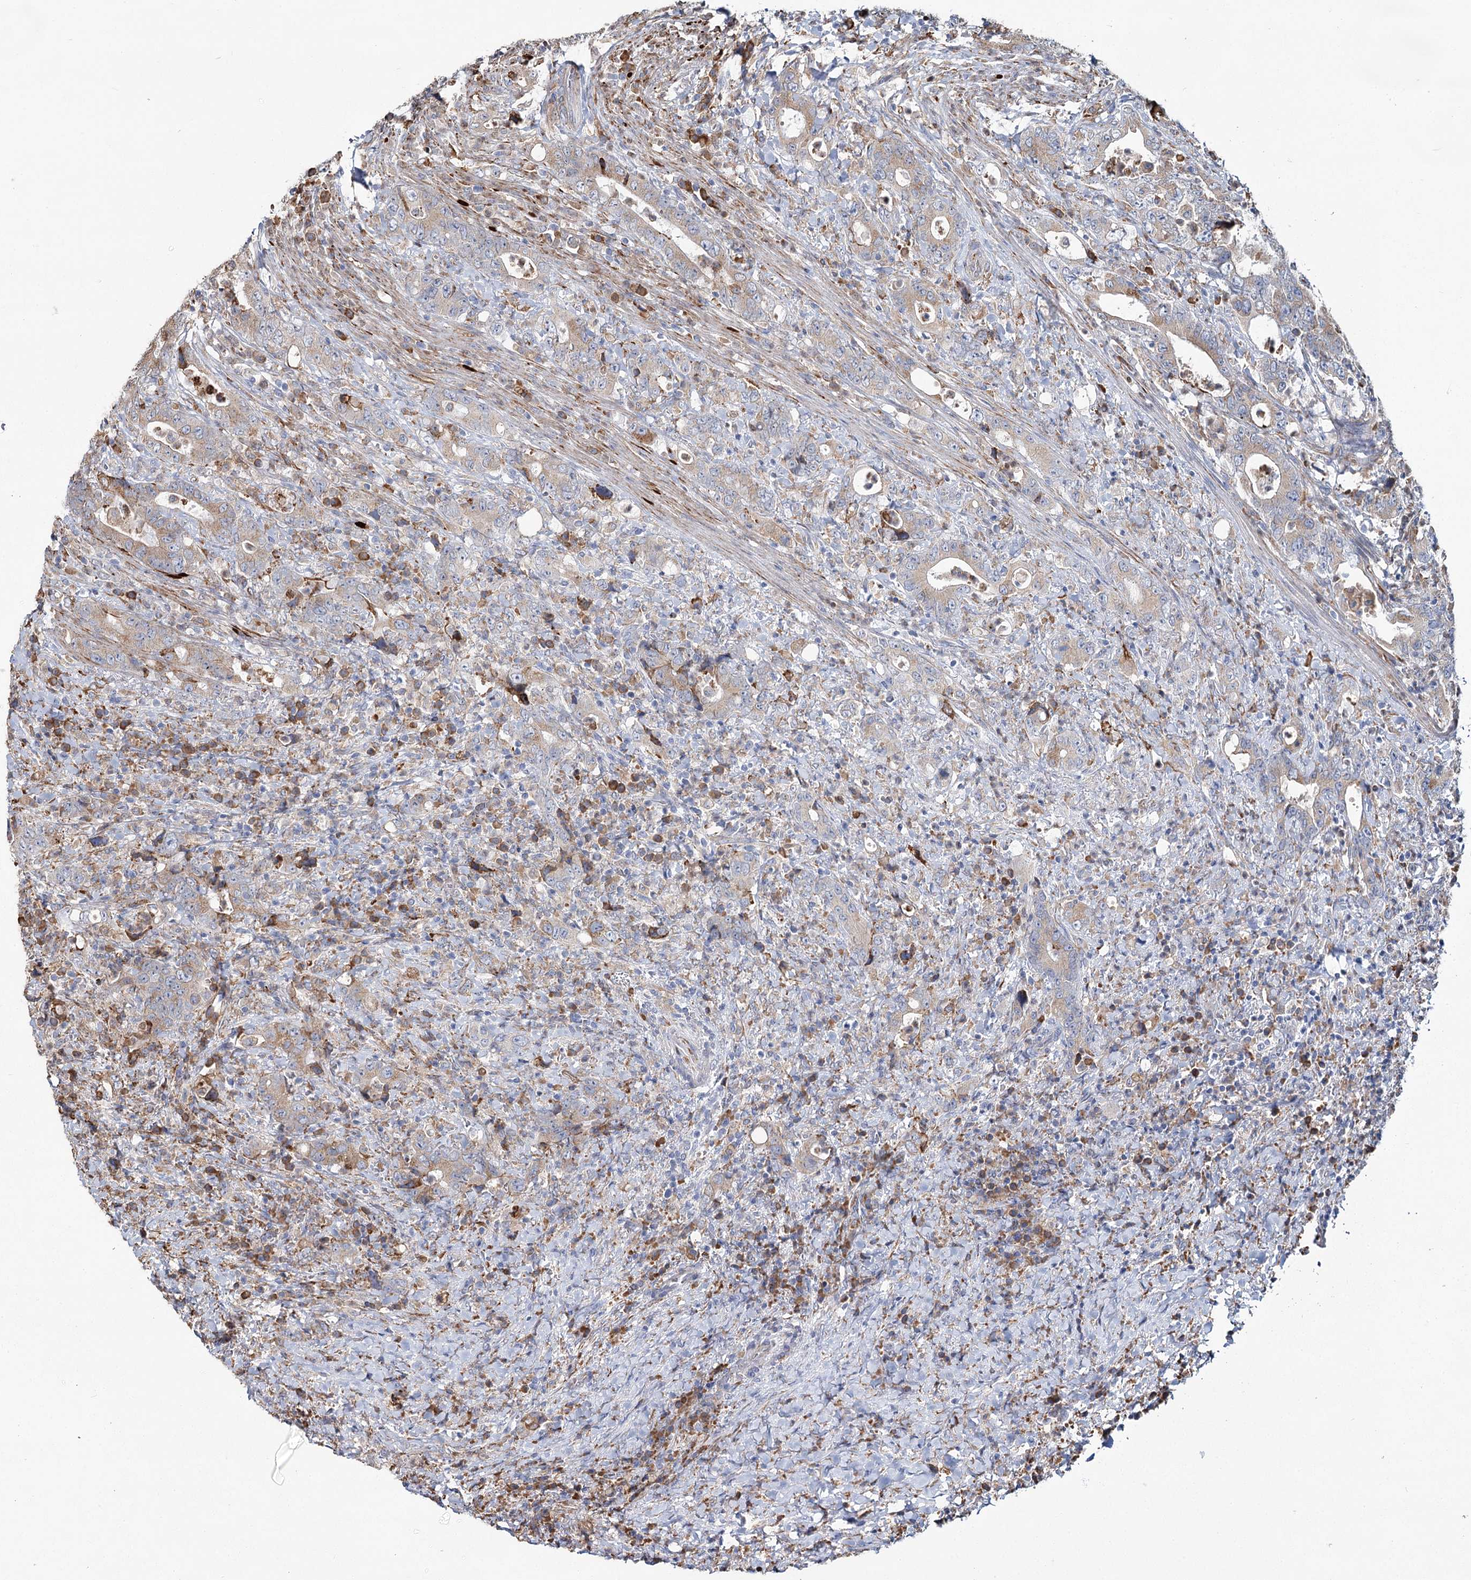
{"staining": {"intensity": "weak", "quantity": "25%-75%", "location": "cytoplasmic/membranous"}, "tissue": "colorectal cancer", "cell_type": "Tumor cells", "image_type": "cancer", "snomed": [{"axis": "morphology", "description": "Adenocarcinoma, NOS"}, {"axis": "topography", "description": "Colon"}], "caption": "Immunohistochemistry micrograph of human colorectal cancer (adenocarcinoma) stained for a protein (brown), which reveals low levels of weak cytoplasmic/membranous staining in about 25%-75% of tumor cells.", "gene": "ZCCHC9", "patient": {"sex": "female", "age": 75}}